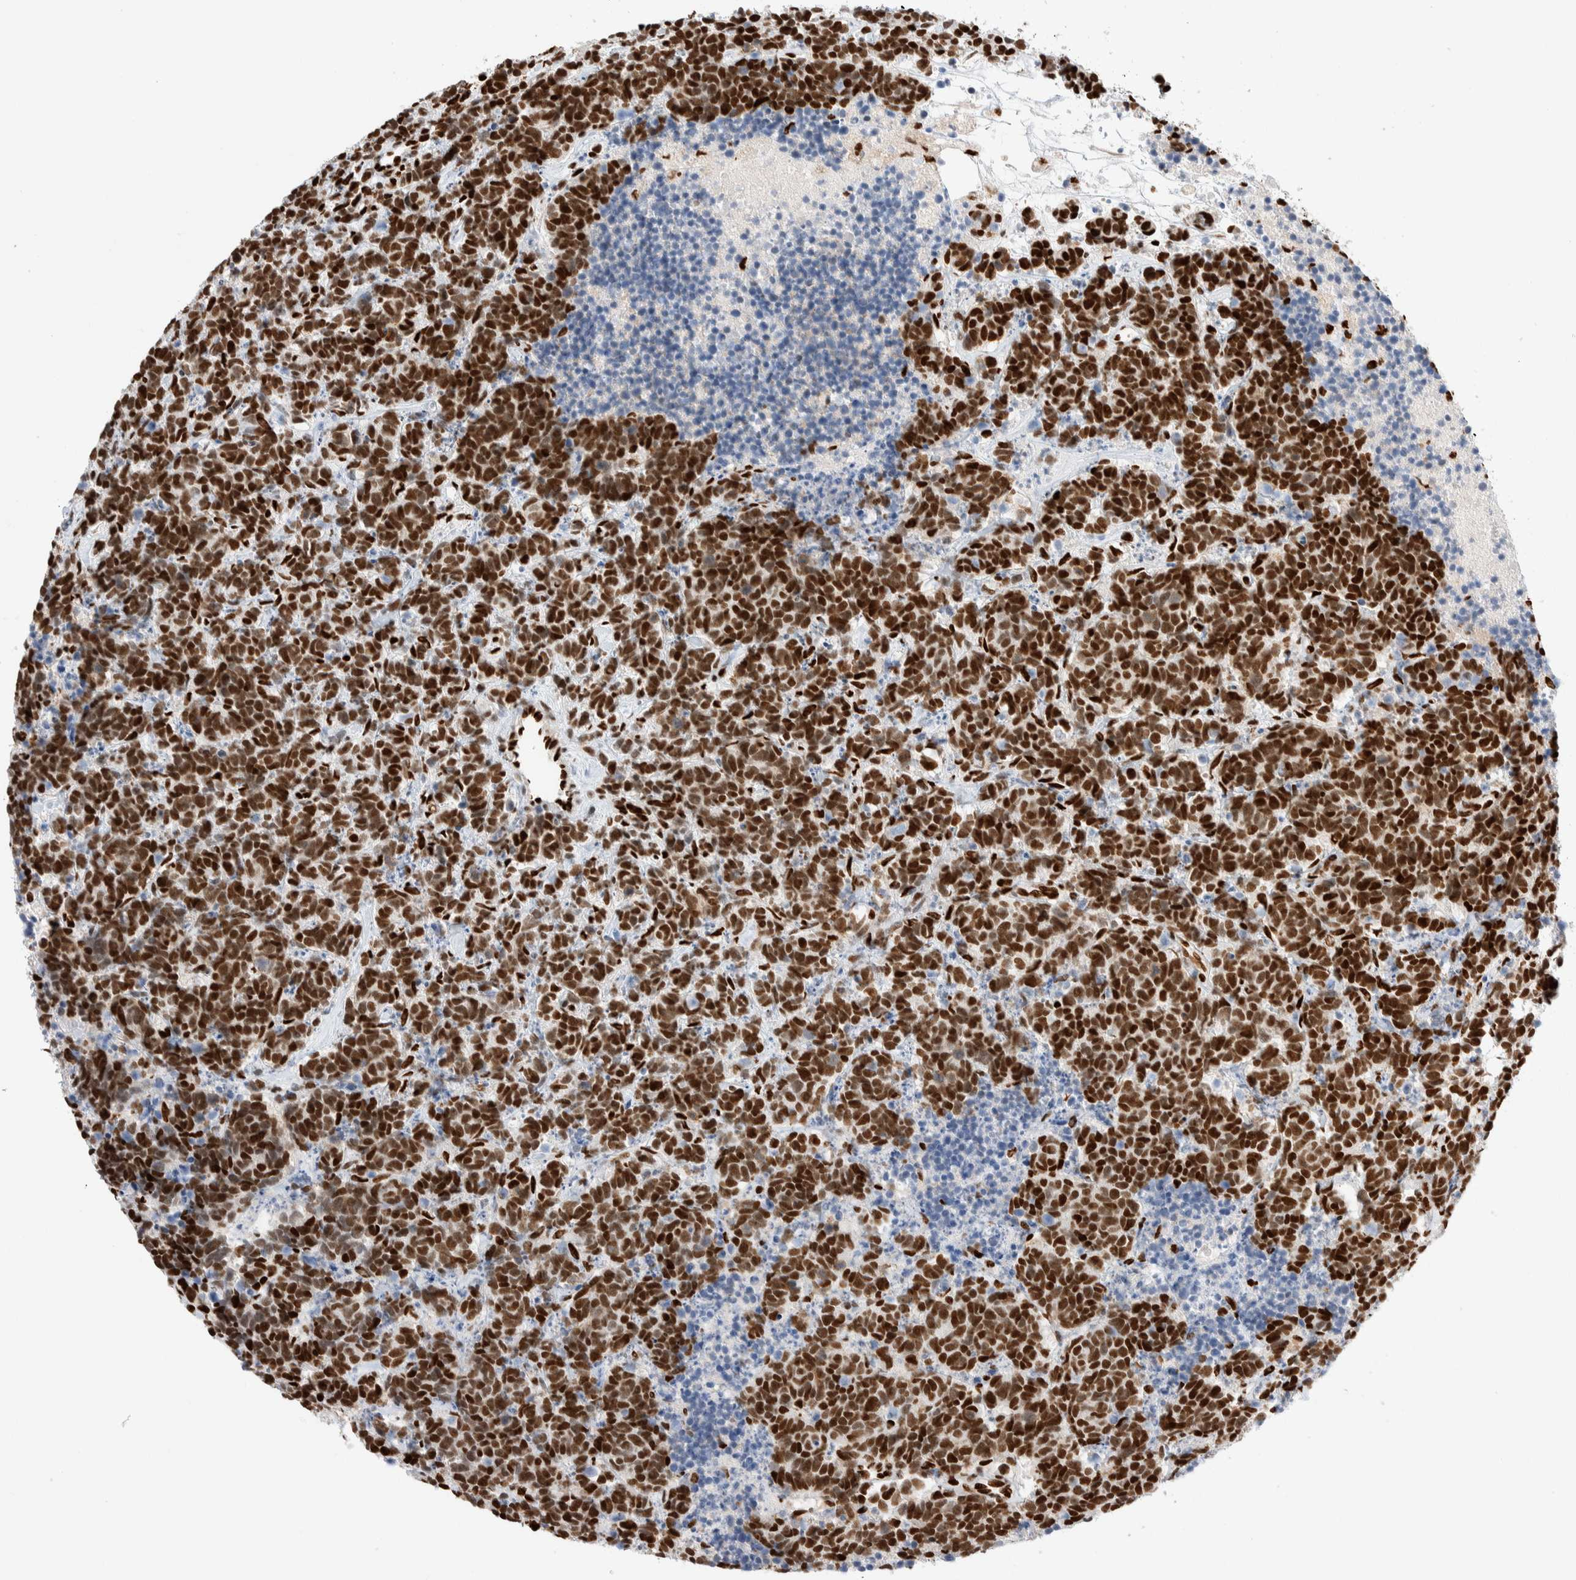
{"staining": {"intensity": "strong", "quantity": ">75%", "location": "nuclear"}, "tissue": "carcinoid", "cell_type": "Tumor cells", "image_type": "cancer", "snomed": [{"axis": "morphology", "description": "Carcinoma, NOS"}, {"axis": "morphology", "description": "Carcinoid, malignant, NOS"}, {"axis": "topography", "description": "Urinary bladder"}], "caption": "A brown stain highlights strong nuclear expression of a protein in human carcinoid tumor cells.", "gene": "RNASEK-C17orf49", "patient": {"sex": "male", "age": 57}}